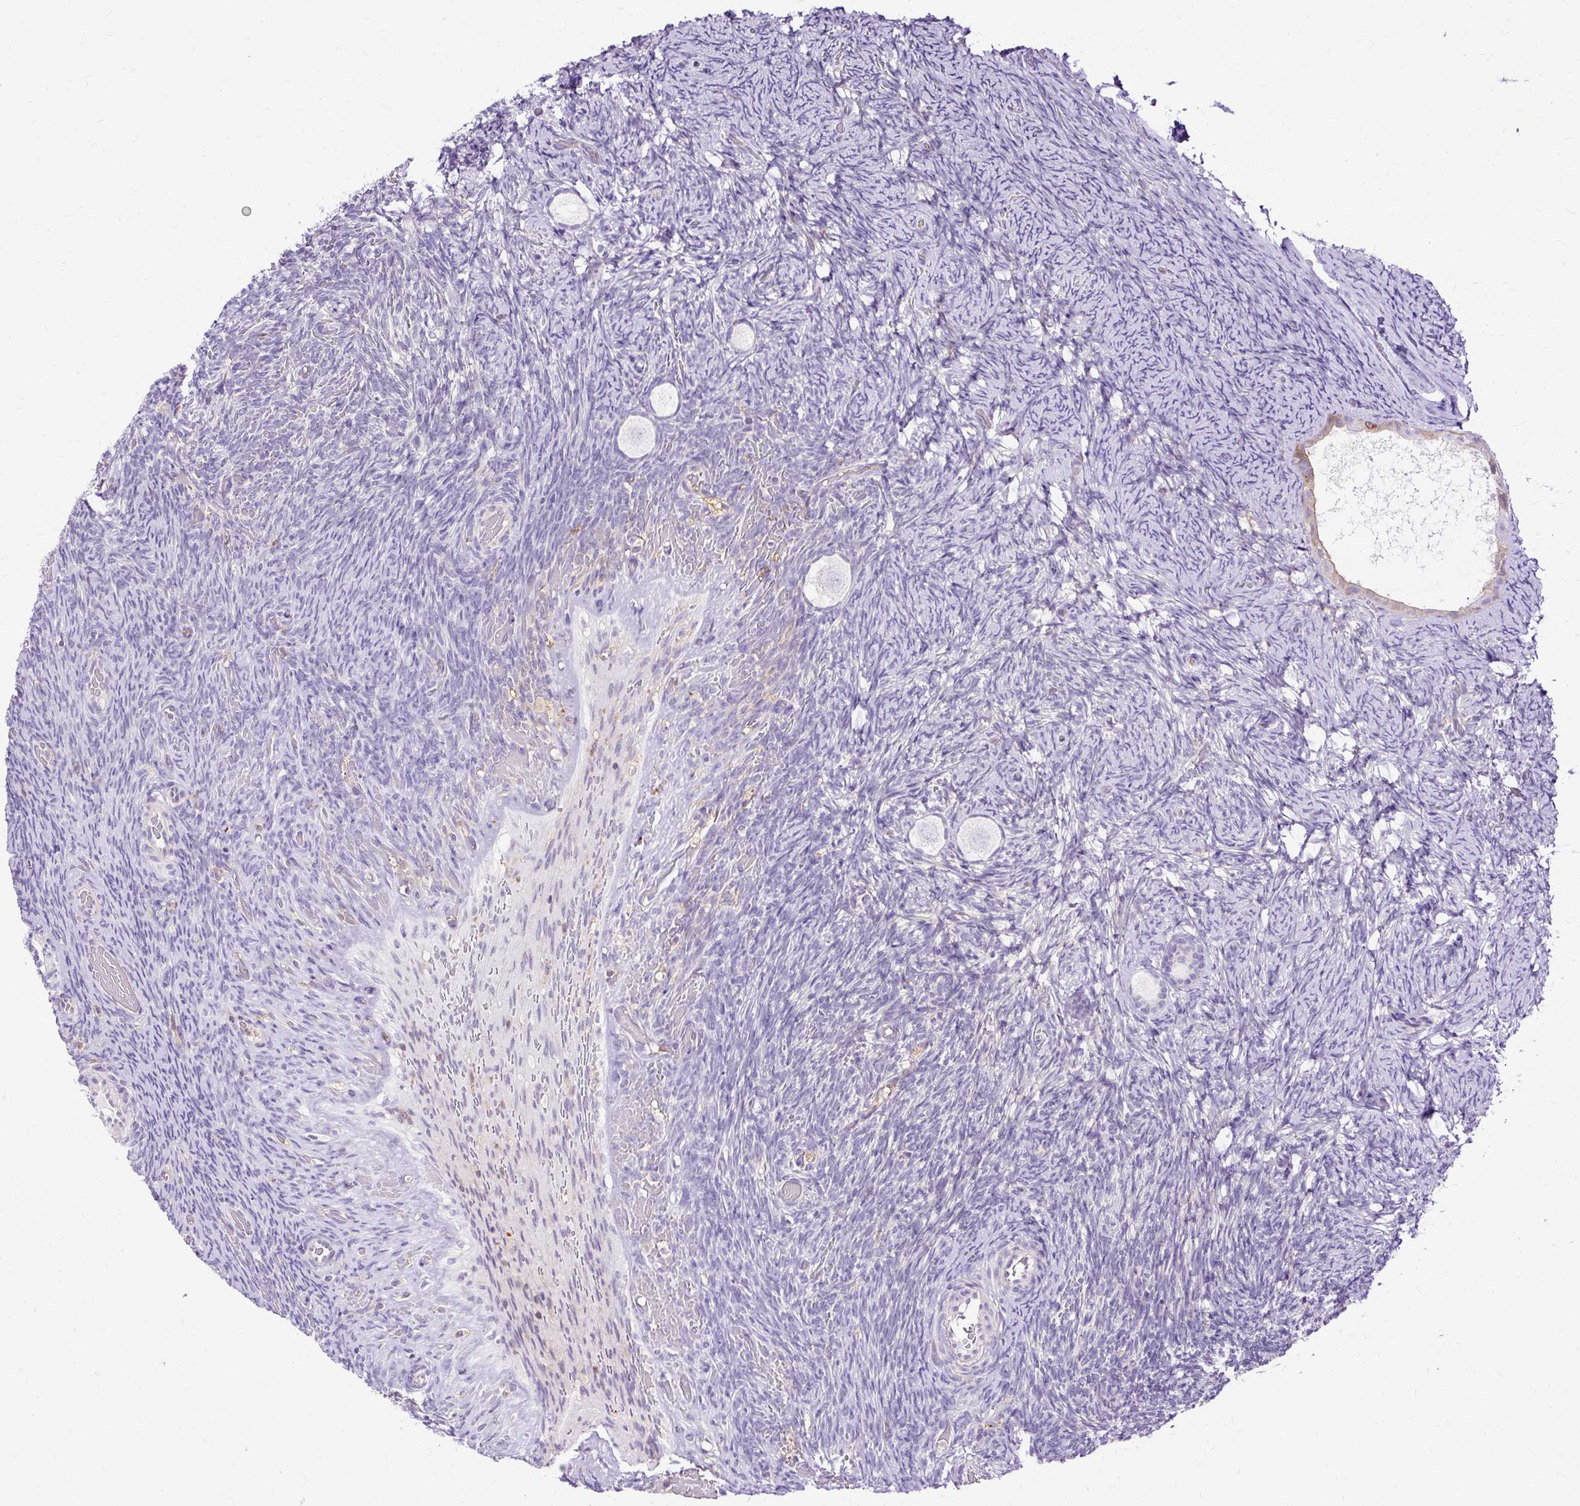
{"staining": {"intensity": "negative", "quantity": "none", "location": "none"}, "tissue": "ovary", "cell_type": "Follicle cells", "image_type": "normal", "snomed": [{"axis": "morphology", "description": "Normal tissue, NOS"}, {"axis": "topography", "description": "Ovary"}], "caption": "A micrograph of human ovary is negative for staining in follicle cells. (DAB IHC, high magnification).", "gene": "TWF2", "patient": {"sex": "female", "age": 34}}